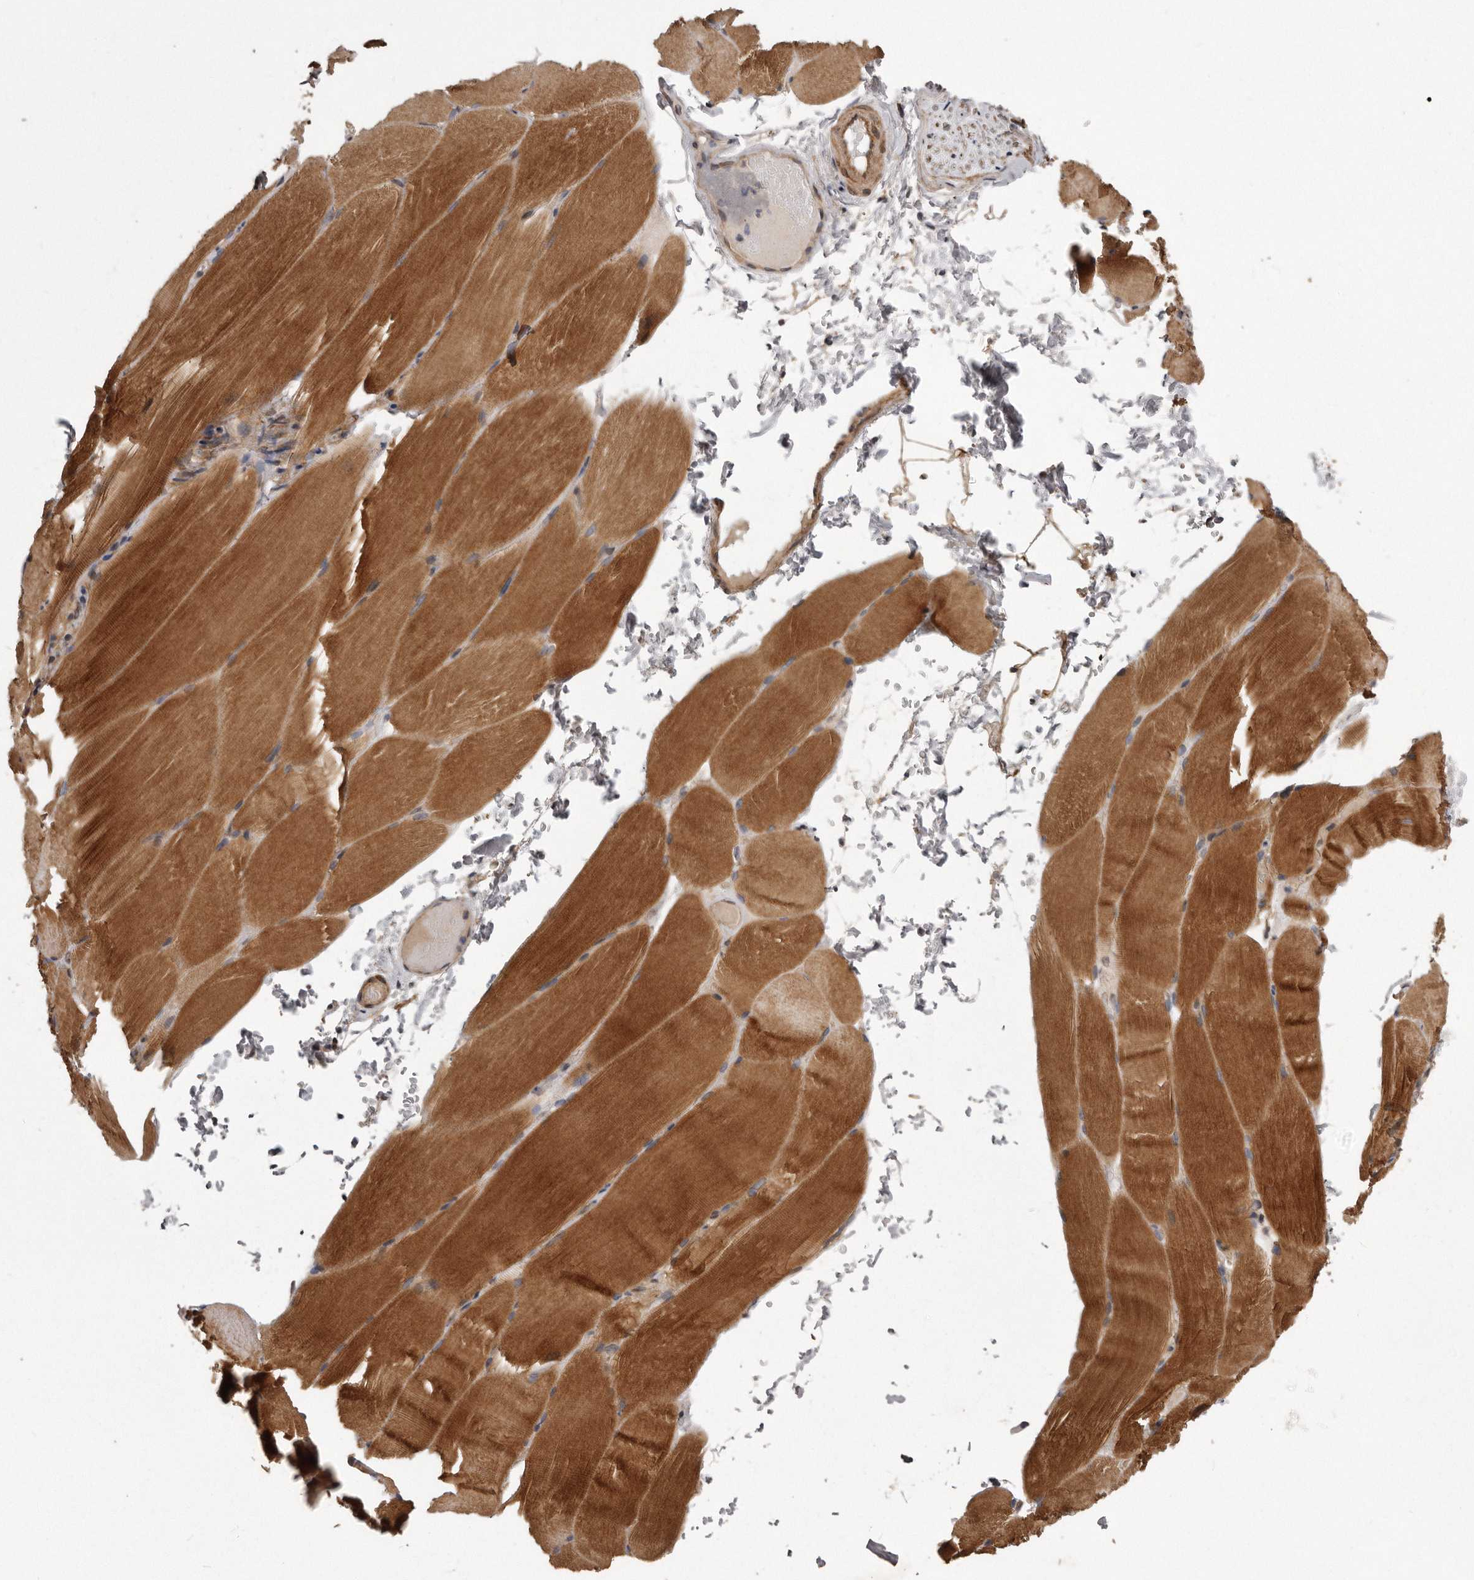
{"staining": {"intensity": "moderate", "quantity": ">75%", "location": "cytoplasmic/membranous"}, "tissue": "skeletal muscle", "cell_type": "Myocytes", "image_type": "normal", "snomed": [{"axis": "morphology", "description": "Normal tissue, NOS"}, {"axis": "topography", "description": "Skeletal muscle"}, {"axis": "topography", "description": "Parathyroid gland"}], "caption": "Moderate cytoplasmic/membranous protein staining is identified in about >75% of myocytes in skeletal muscle. The staining is performed using DAB (3,3'-diaminobenzidine) brown chromogen to label protein expression. The nuclei are counter-stained blue using hematoxylin.", "gene": "ARMCX1", "patient": {"sex": "female", "age": 37}}